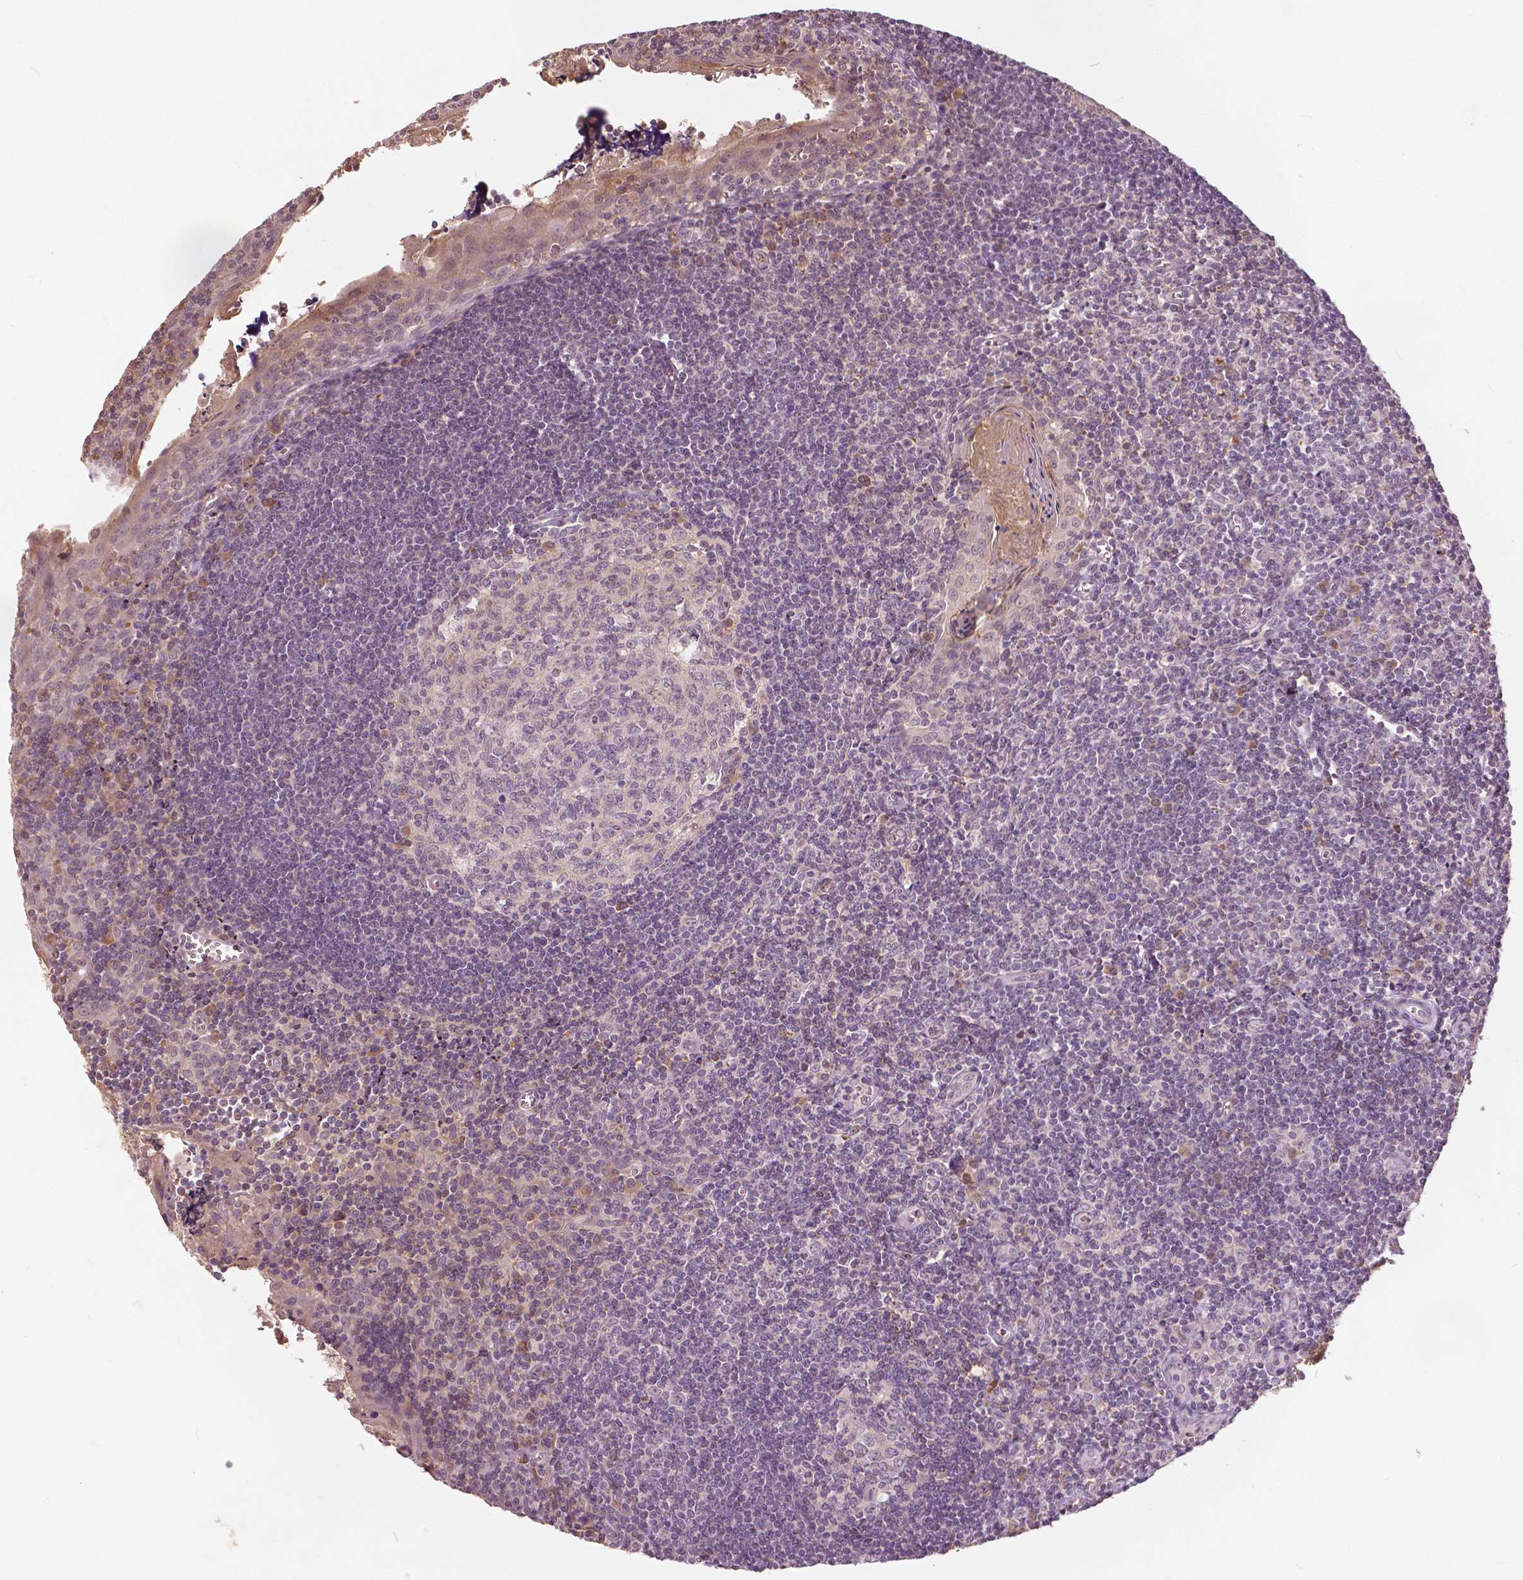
{"staining": {"intensity": "negative", "quantity": "none", "location": "none"}, "tissue": "tonsil", "cell_type": "Germinal center cells", "image_type": "normal", "snomed": [{"axis": "morphology", "description": "Normal tissue, NOS"}, {"axis": "morphology", "description": "Inflammation, NOS"}, {"axis": "topography", "description": "Tonsil"}], "caption": "Immunohistochemistry image of unremarkable tonsil: tonsil stained with DAB demonstrates no significant protein expression in germinal center cells. Nuclei are stained in blue.", "gene": "ANGPTL4", "patient": {"sex": "female", "age": 31}}